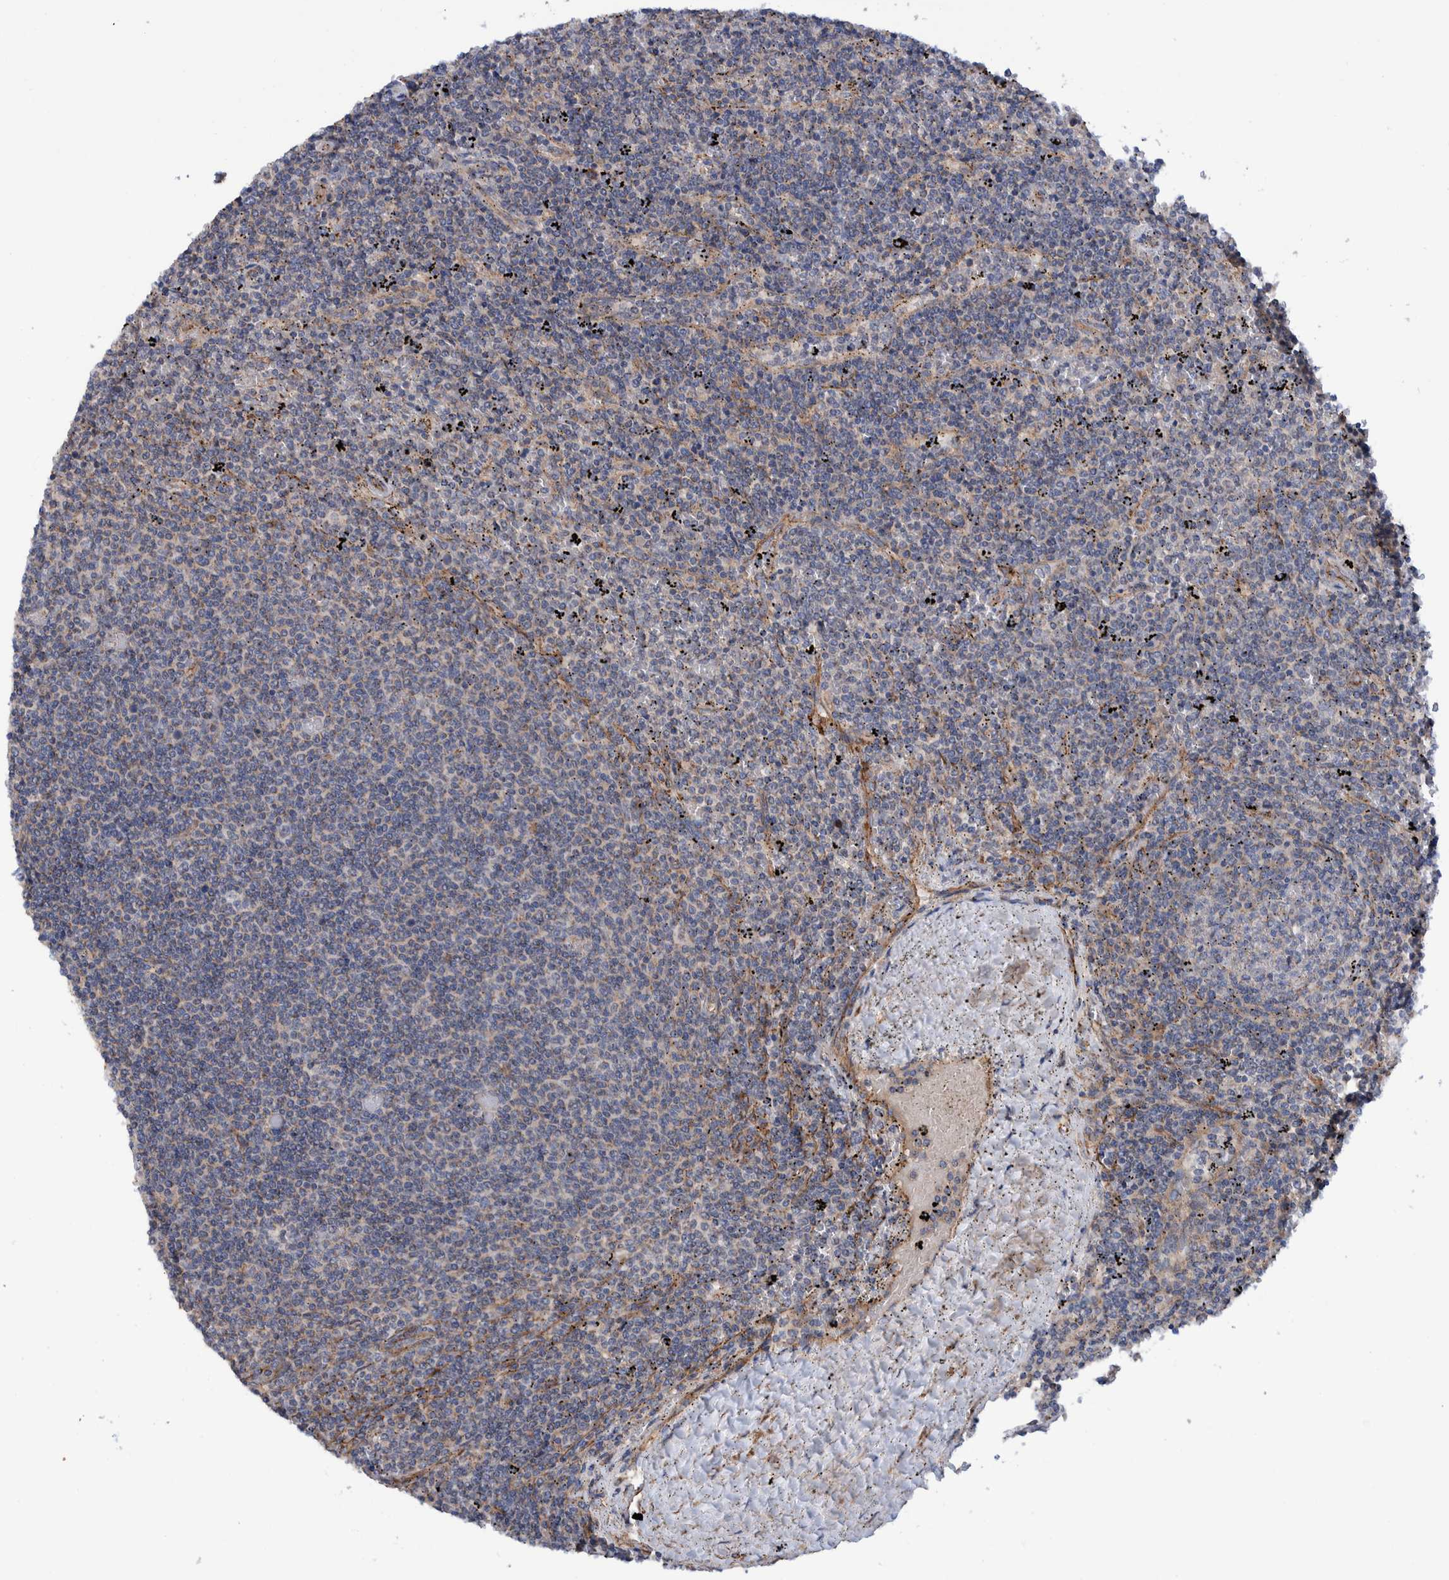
{"staining": {"intensity": "negative", "quantity": "none", "location": "none"}, "tissue": "lymphoma", "cell_type": "Tumor cells", "image_type": "cancer", "snomed": [{"axis": "morphology", "description": "Malignant lymphoma, non-Hodgkin's type, Low grade"}, {"axis": "topography", "description": "Spleen"}], "caption": "The image demonstrates no staining of tumor cells in lymphoma.", "gene": "SLC25A10", "patient": {"sex": "female", "age": 50}}